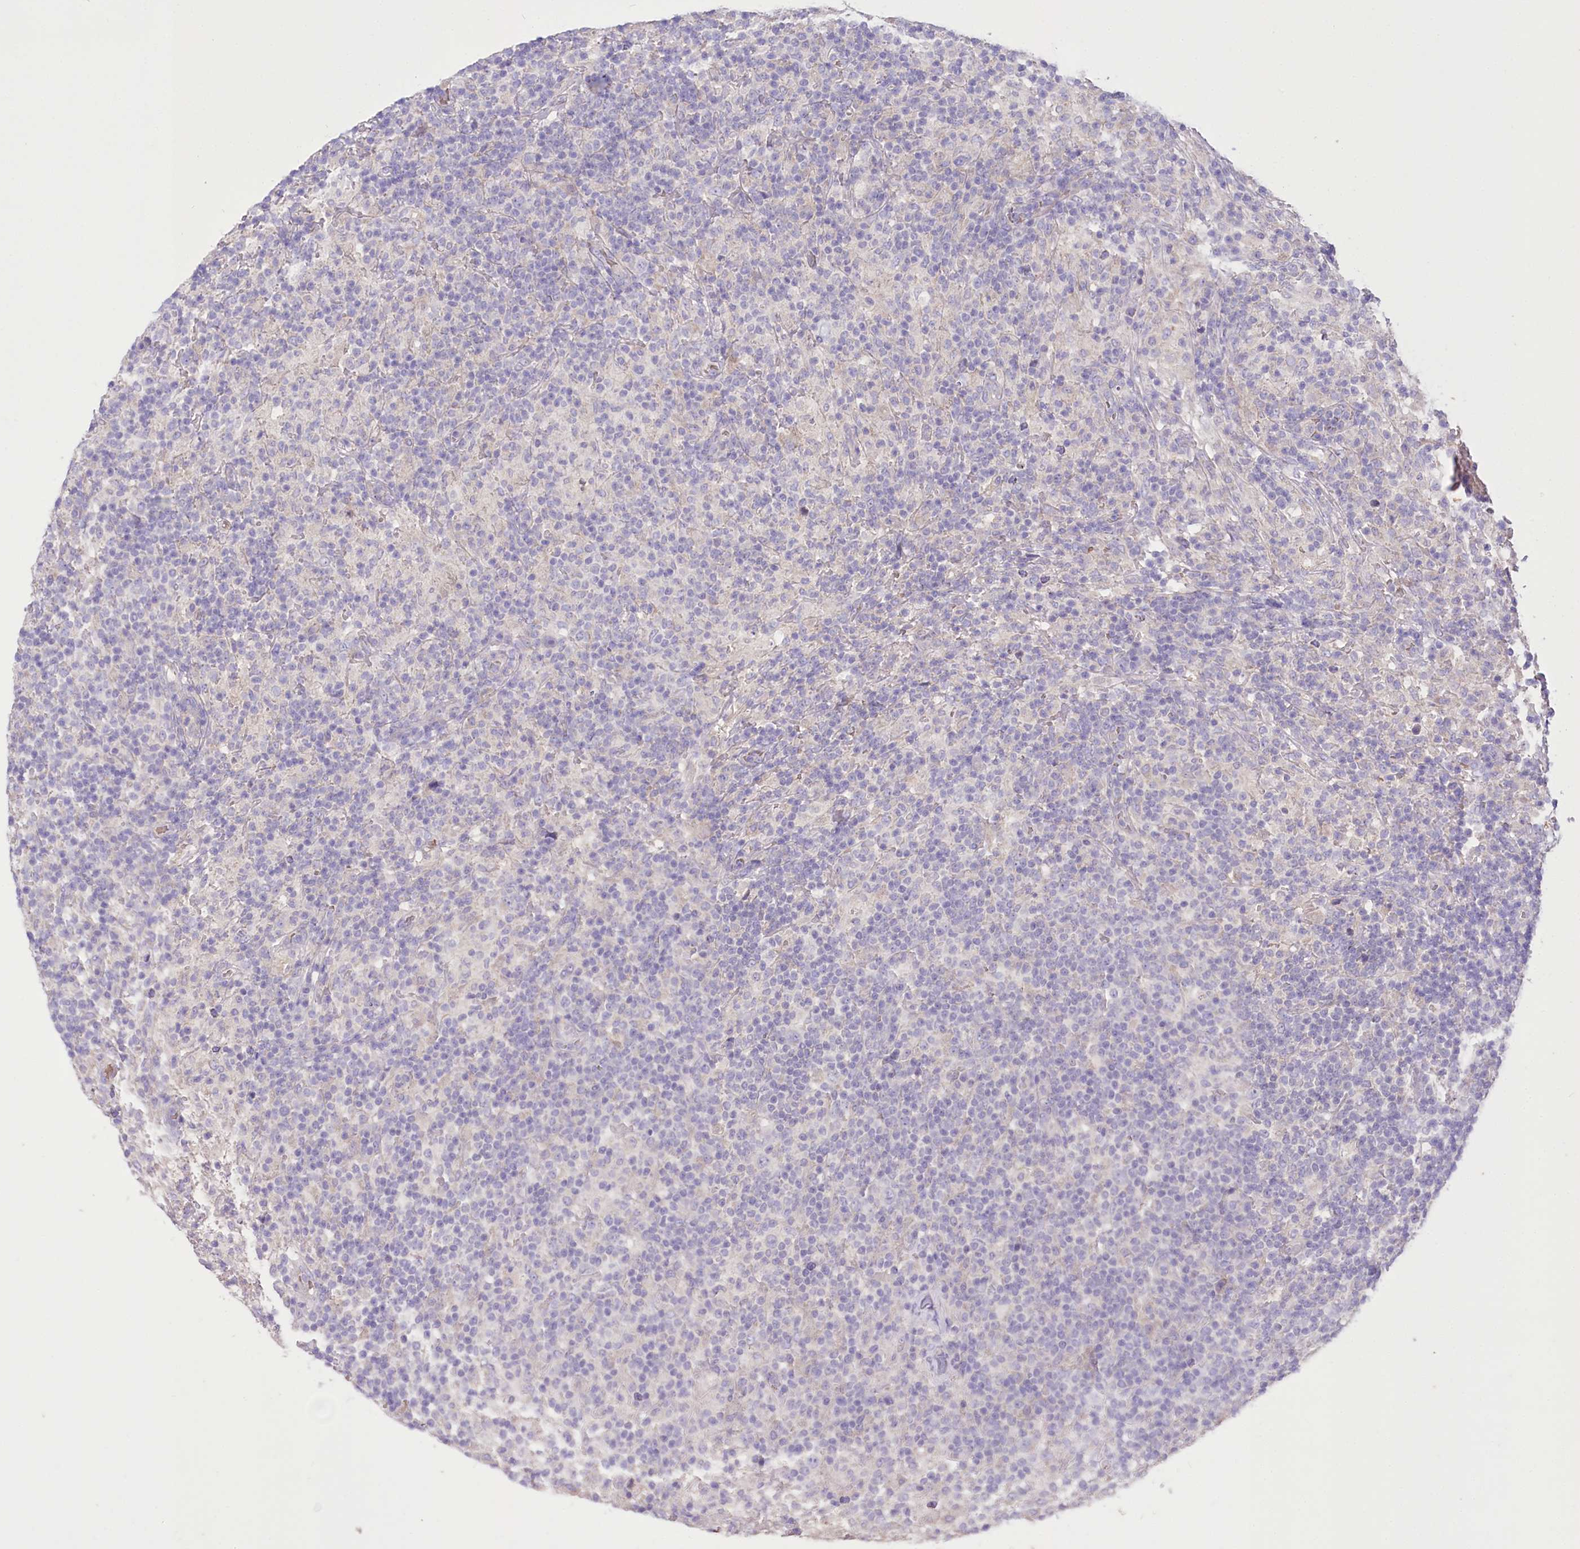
{"staining": {"intensity": "negative", "quantity": "none", "location": "none"}, "tissue": "lymphoma", "cell_type": "Tumor cells", "image_type": "cancer", "snomed": [{"axis": "morphology", "description": "Hodgkin's disease, NOS"}, {"axis": "topography", "description": "Lymph node"}], "caption": "Immunohistochemical staining of human Hodgkin's disease displays no significant staining in tumor cells. (IHC, brightfield microscopy, high magnification).", "gene": "PRSS53", "patient": {"sex": "male", "age": 70}}